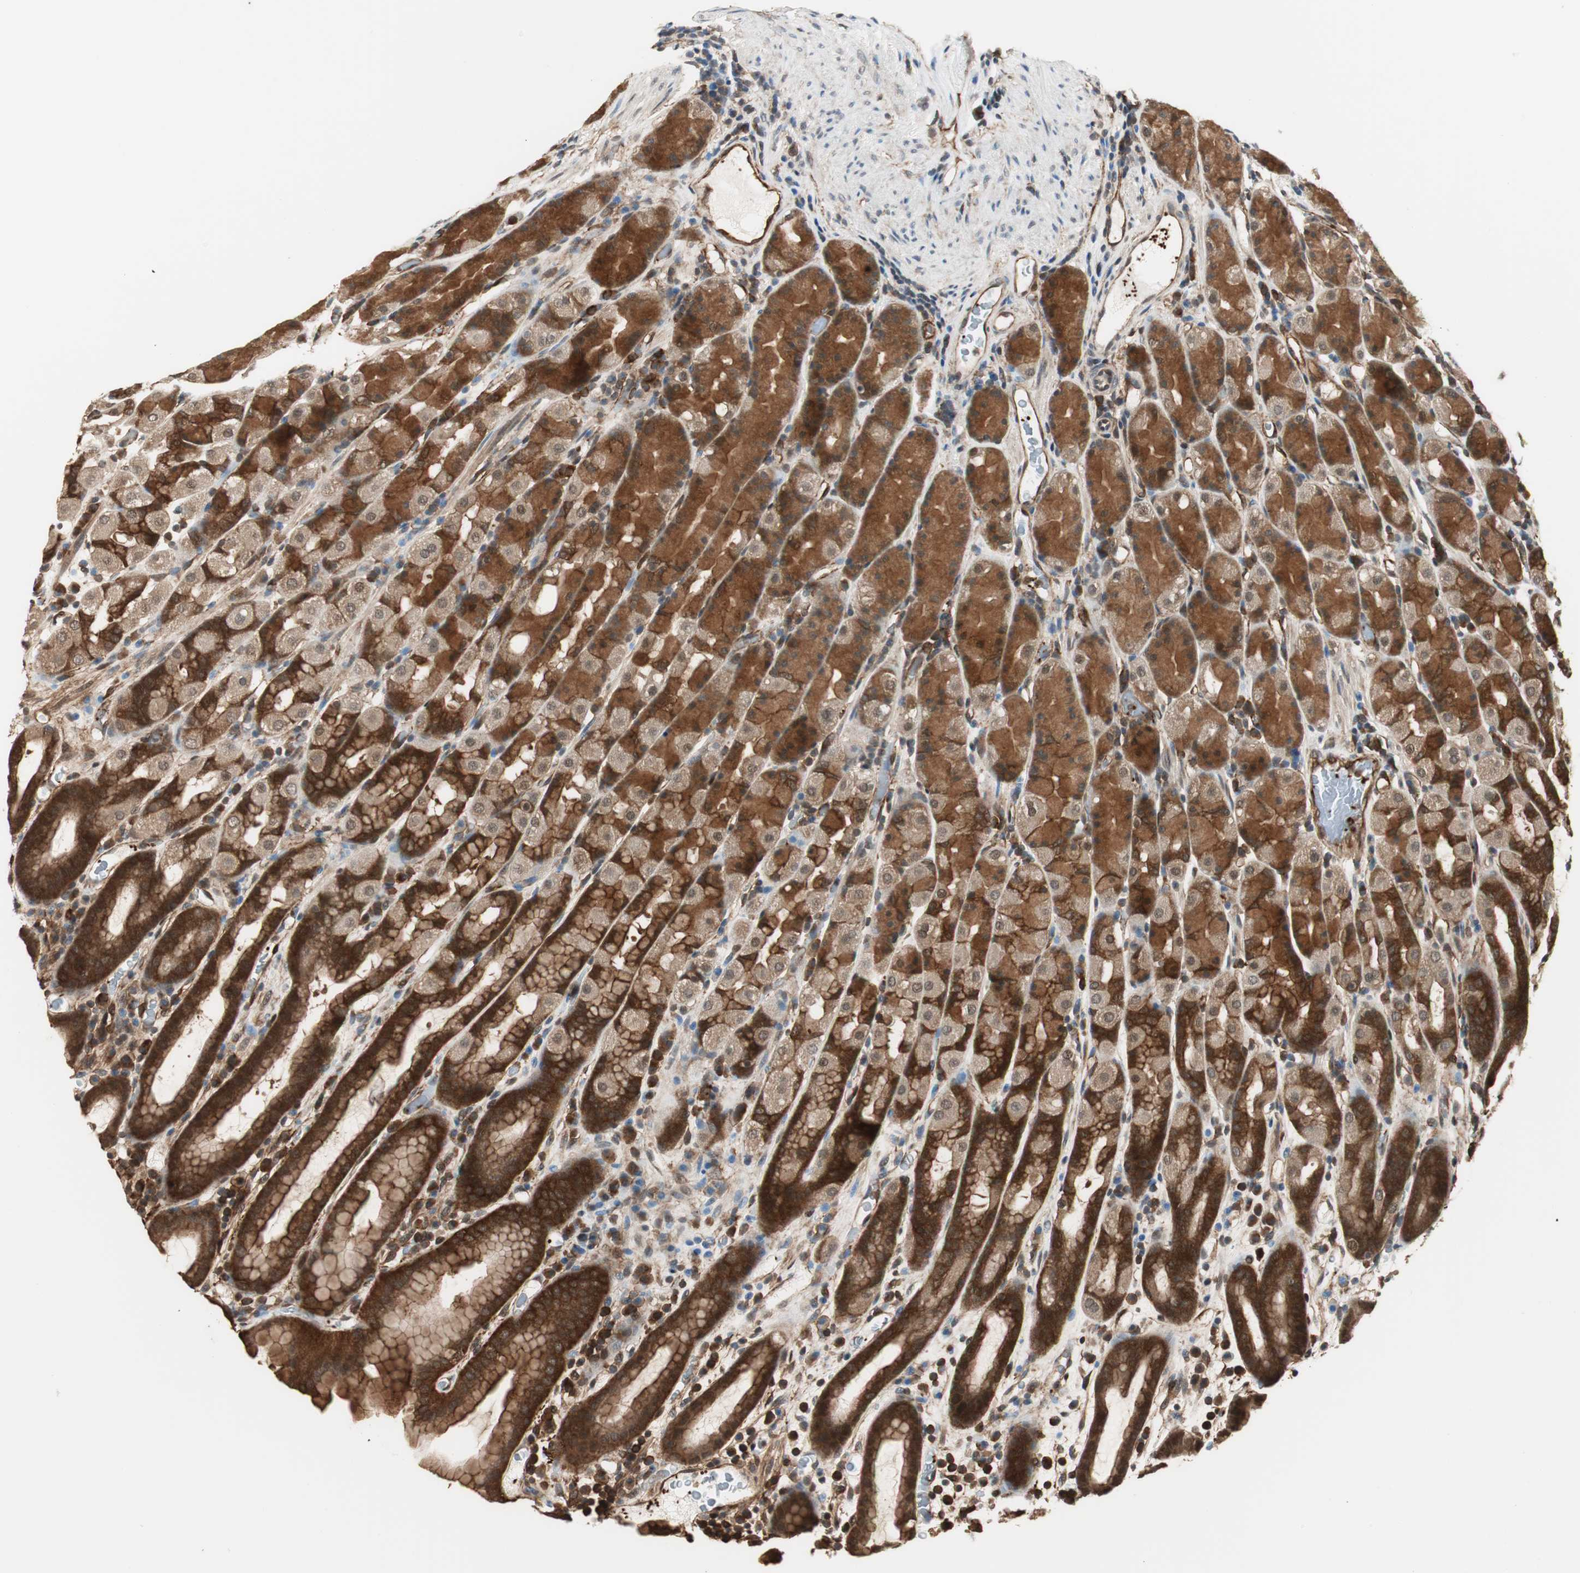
{"staining": {"intensity": "strong", "quantity": ">75%", "location": "cytoplasmic/membranous"}, "tissue": "stomach", "cell_type": "Glandular cells", "image_type": "normal", "snomed": [{"axis": "morphology", "description": "Normal tissue, NOS"}, {"axis": "topography", "description": "Stomach, upper"}], "caption": "Immunohistochemistry of unremarkable stomach shows high levels of strong cytoplasmic/membranous positivity in about >75% of glandular cells.", "gene": "PTPN11", "patient": {"sex": "male", "age": 68}}